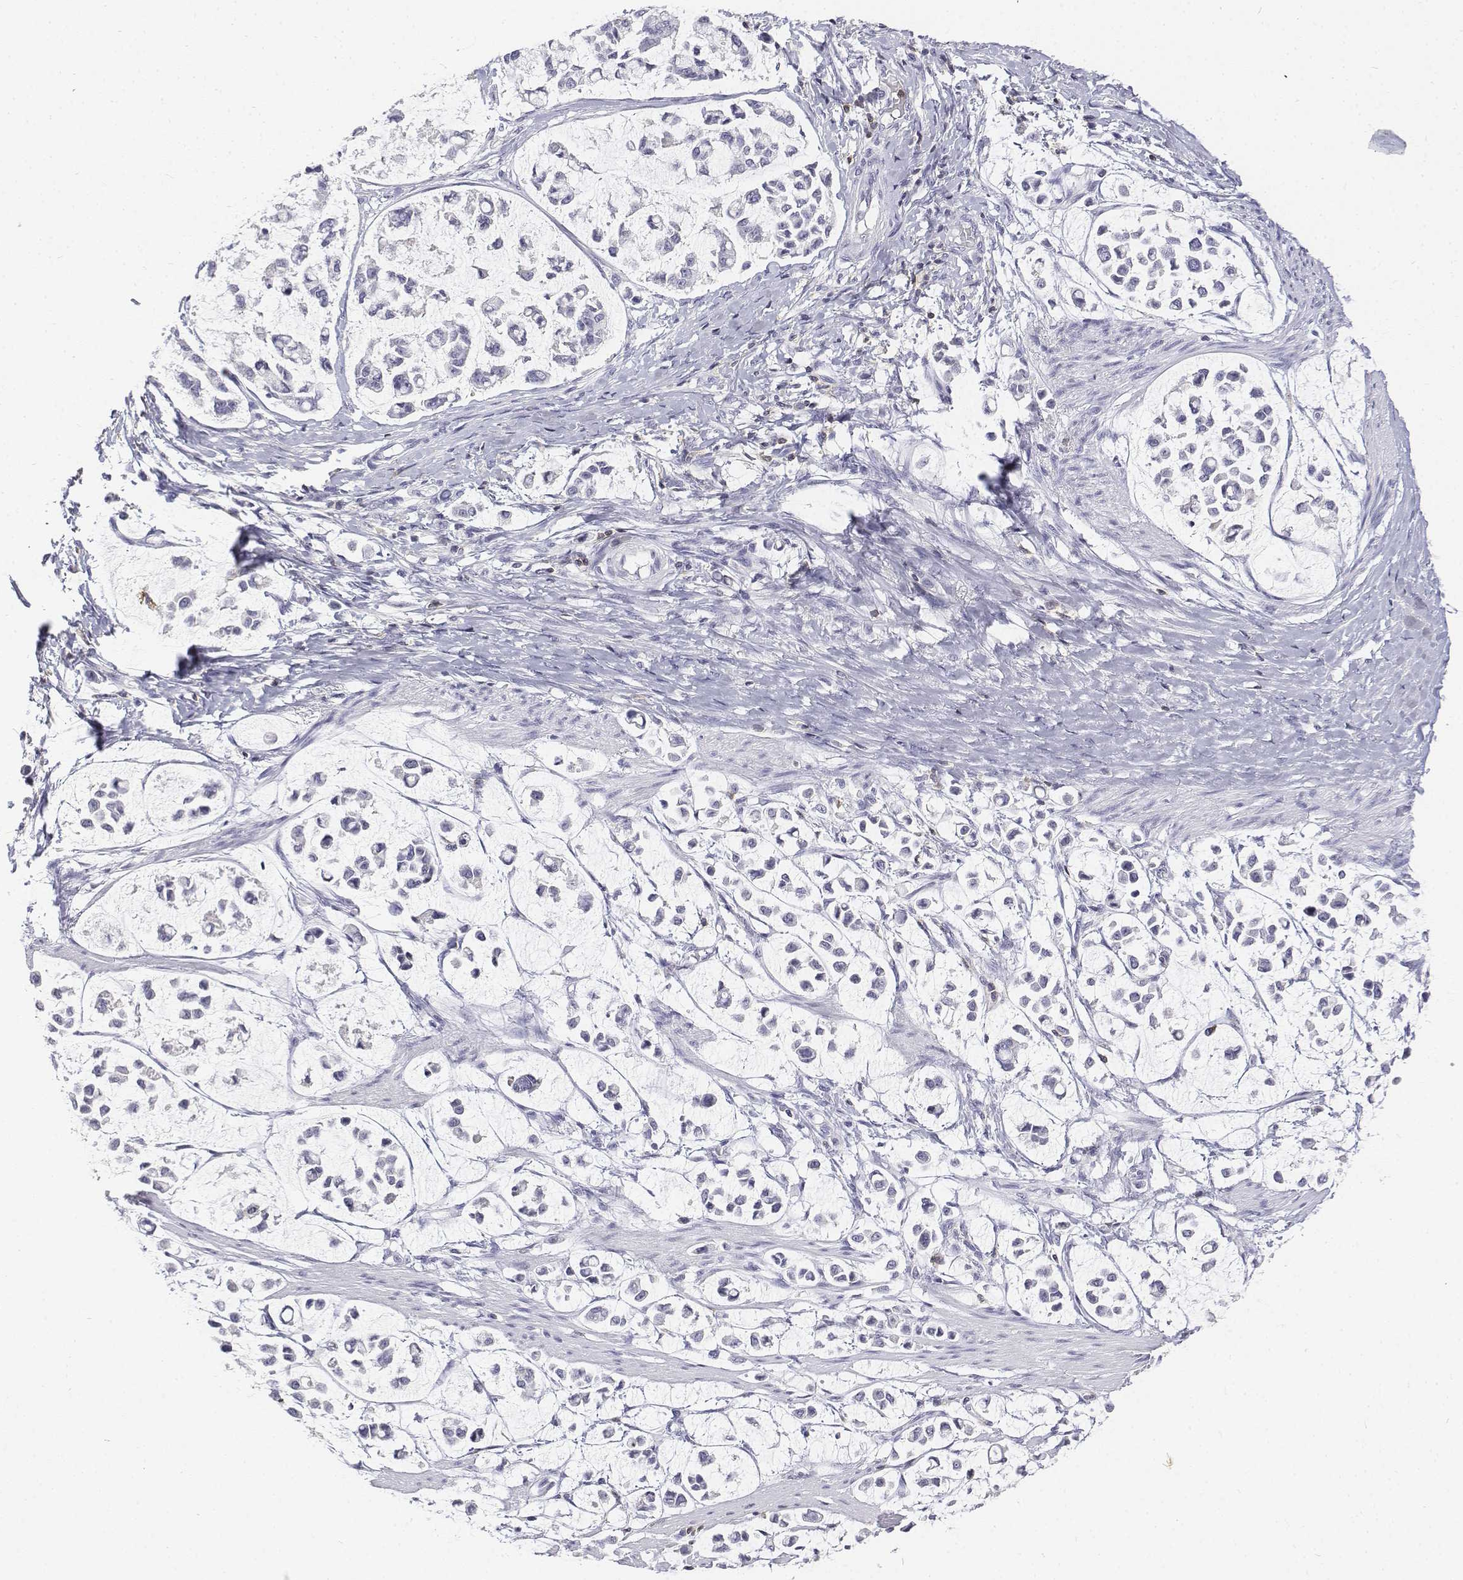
{"staining": {"intensity": "negative", "quantity": "none", "location": "none"}, "tissue": "stomach cancer", "cell_type": "Tumor cells", "image_type": "cancer", "snomed": [{"axis": "morphology", "description": "Adenocarcinoma, NOS"}, {"axis": "topography", "description": "Stomach"}], "caption": "IHC image of neoplastic tissue: stomach adenocarcinoma stained with DAB displays no significant protein expression in tumor cells. The staining was performed using DAB to visualize the protein expression in brown, while the nuclei were stained in blue with hematoxylin (Magnification: 20x).", "gene": "CD3E", "patient": {"sex": "male", "age": 82}}